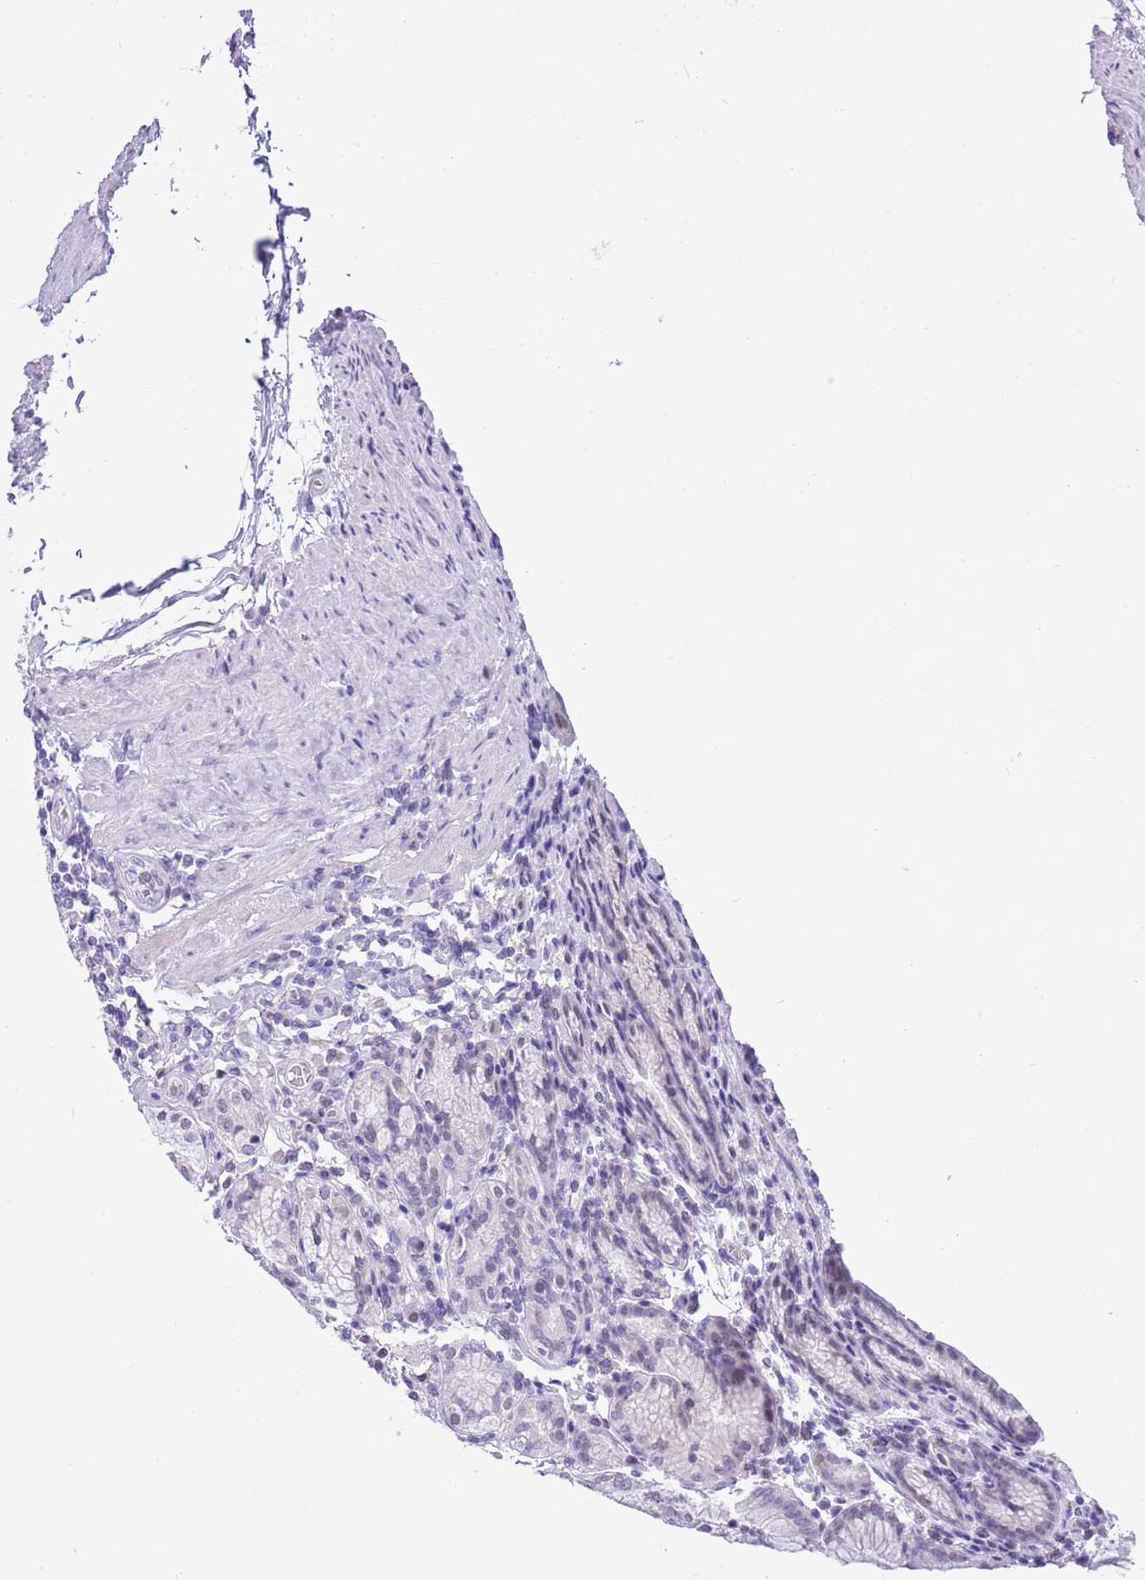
{"staining": {"intensity": "negative", "quantity": "none", "location": "none"}, "tissue": "stomach", "cell_type": "Glandular cells", "image_type": "normal", "snomed": [{"axis": "morphology", "description": "Normal tissue, NOS"}, {"axis": "topography", "description": "Stomach, upper"}, {"axis": "topography", "description": "Stomach, lower"}], "caption": "Photomicrograph shows no significant protein expression in glandular cells of unremarkable stomach. The staining is performed using DAB (3,3'-diaminobenzidine) brown chromogen with nuclei counter-stained in using hematoxylin.", "gene": "PPP1R17", "patient": {"sex": "female", "age": 76}}